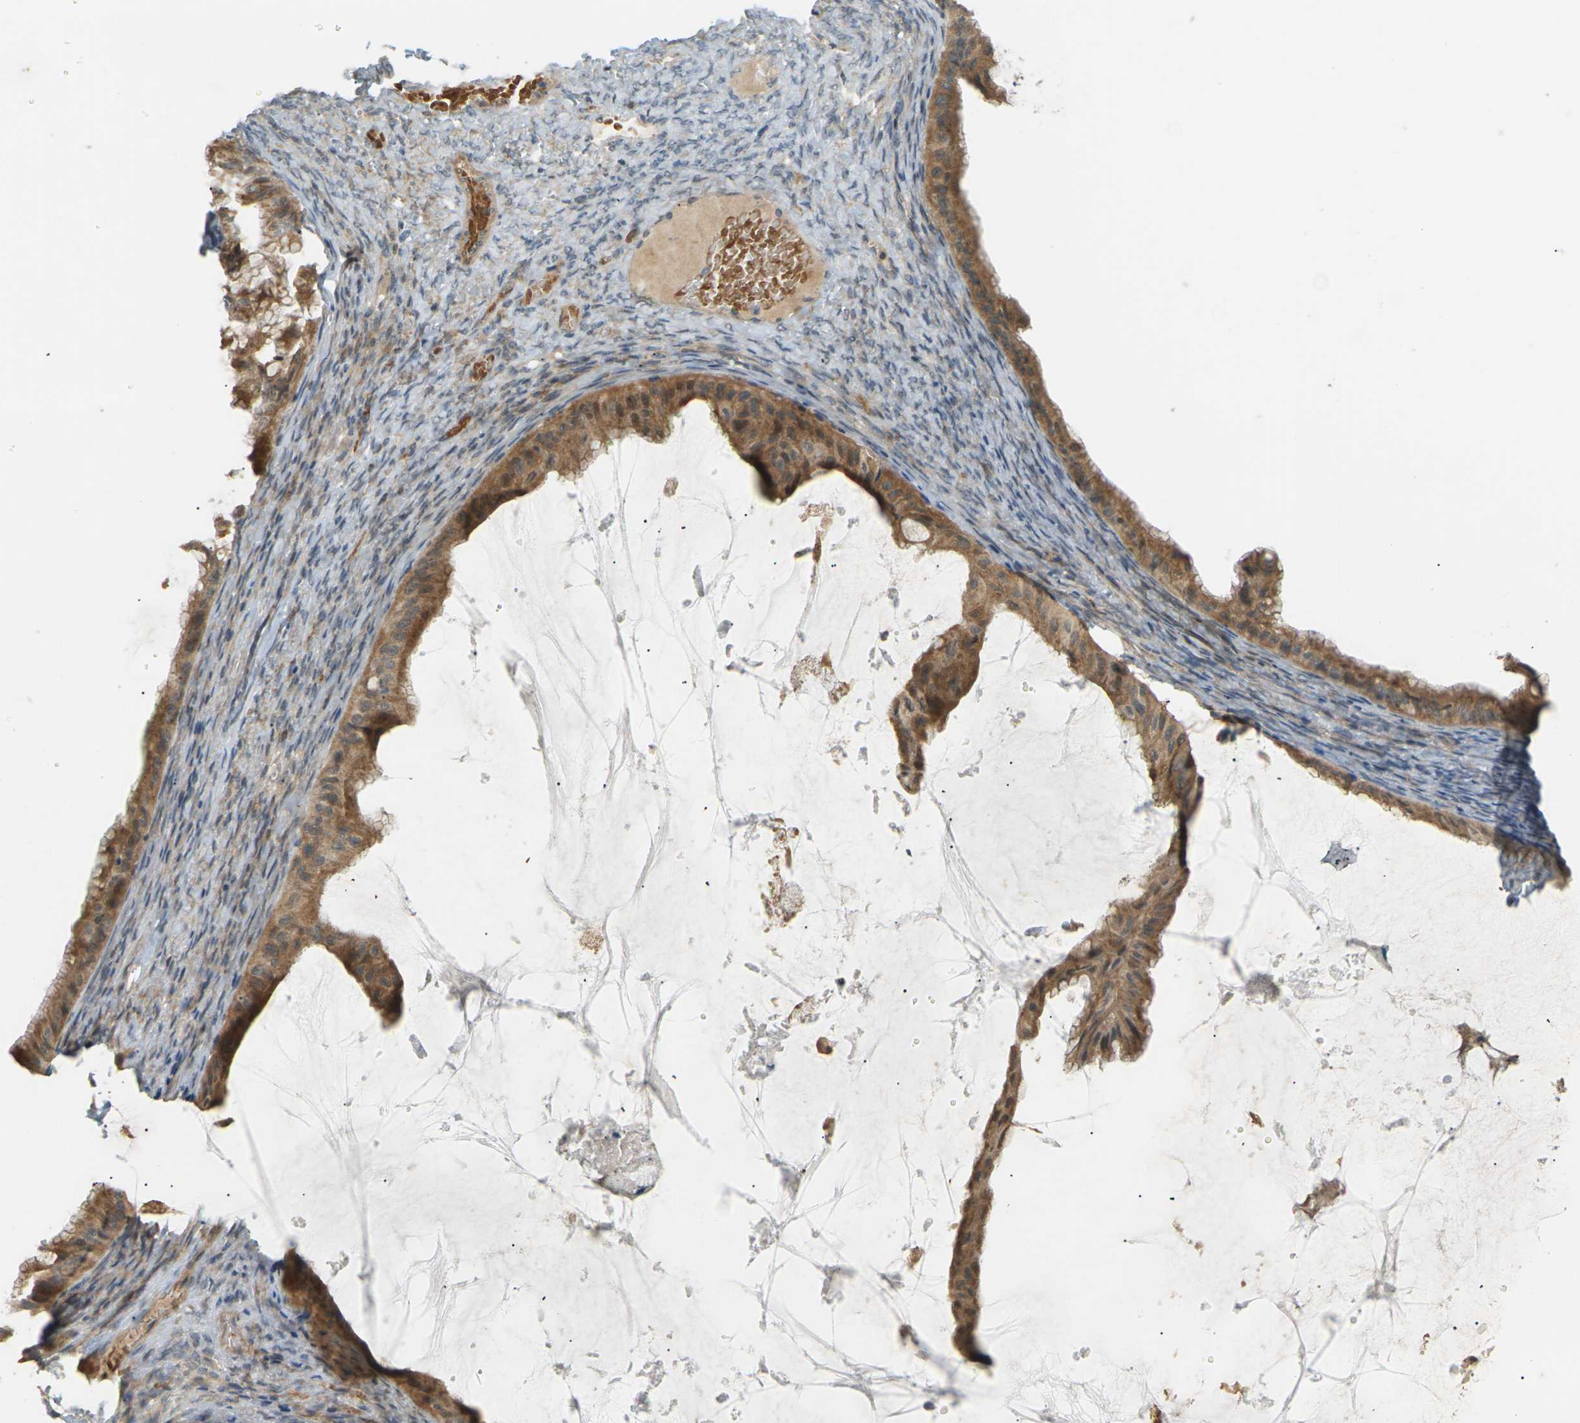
{"staining": {"intensity": "moderate", "quantity": ">75%", "location": "cytoplasmic/membranous"}, "tissue": "ovarian cancer", "cell_type": "Tumor cells", "image_type": "cancer", "snomed": [{"axis": "morphology", "description": "Cystadenocarcinoma, mucinous, NOS"}, {"axis": "topography", "description": "Ovary"}], "caption": "IHC photomicrograph of neoplastic tissue: ovarian cancer (mucinous cystadenocarcinoma) stained using immunohistochemistry demonstrates medium levels of moderate protein expression localized specifically in the cytoplasmic/membranous of tumor cells, appearing as a cytoplasmic/membranous brown color.", "gene": "SOCS6", "patient": {"sex": "female", "age": 61}}